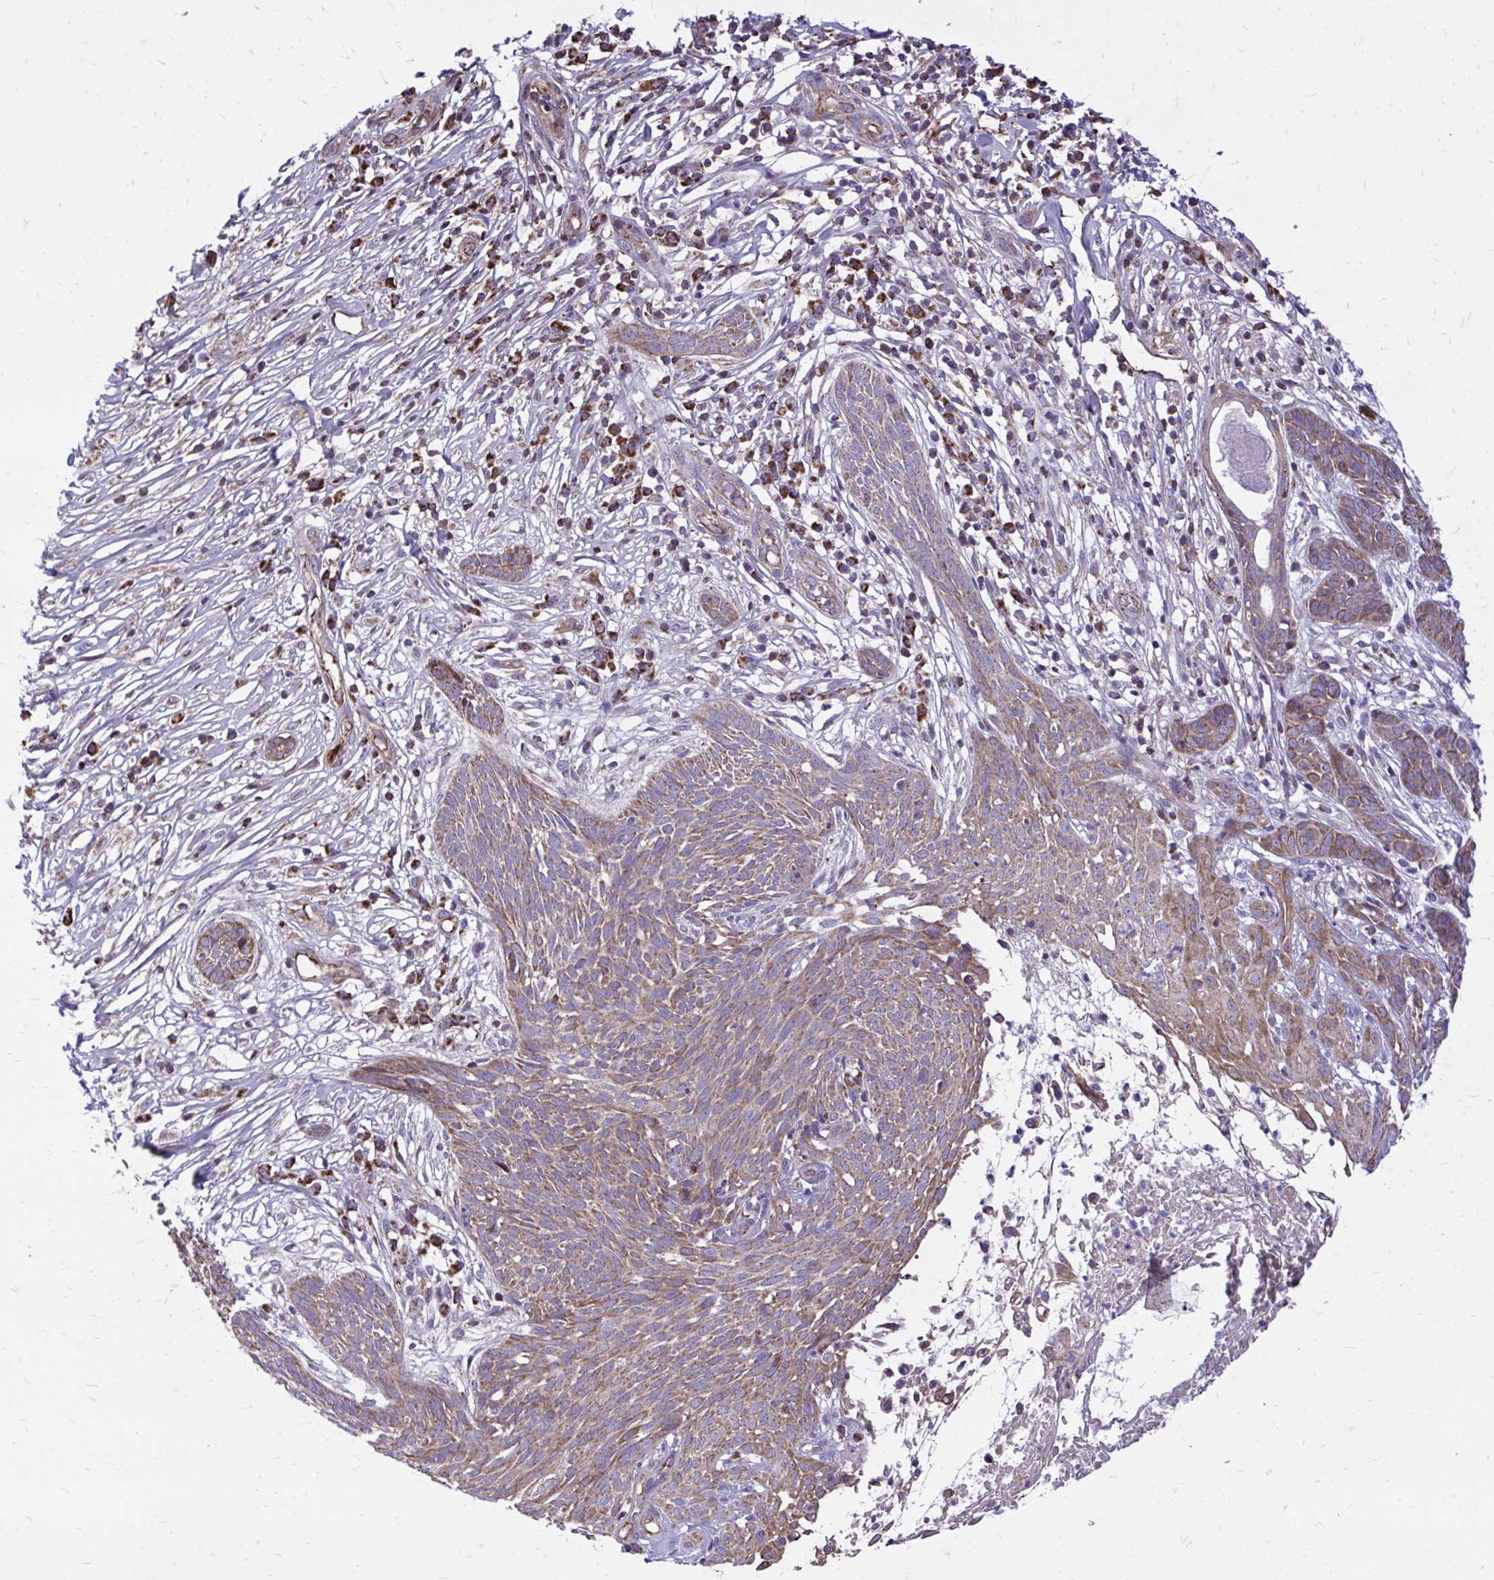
{"staining": {"intensity": "moderate", "quantity": ">75%", "location": "cytoplasmic/membranous"}, "tissue": "skin cancer", "cell_type": "Tumor cells", "image_type": "cancer", "snomed": [{"axis": "morphology", "description": "Basal cell carcinoma"}, {"axis": "topography", "description": "Skin"}, {"axis": "topography", "description": "Skin, foot"}], "caption": "Skin cancer stained with a brown dye displays moderate cytoplasmic/membranous positive staining in approximately >75% of tumor cells.", "gene": "ATP13A2", "patient": {"sex": "female", "age": 86}}